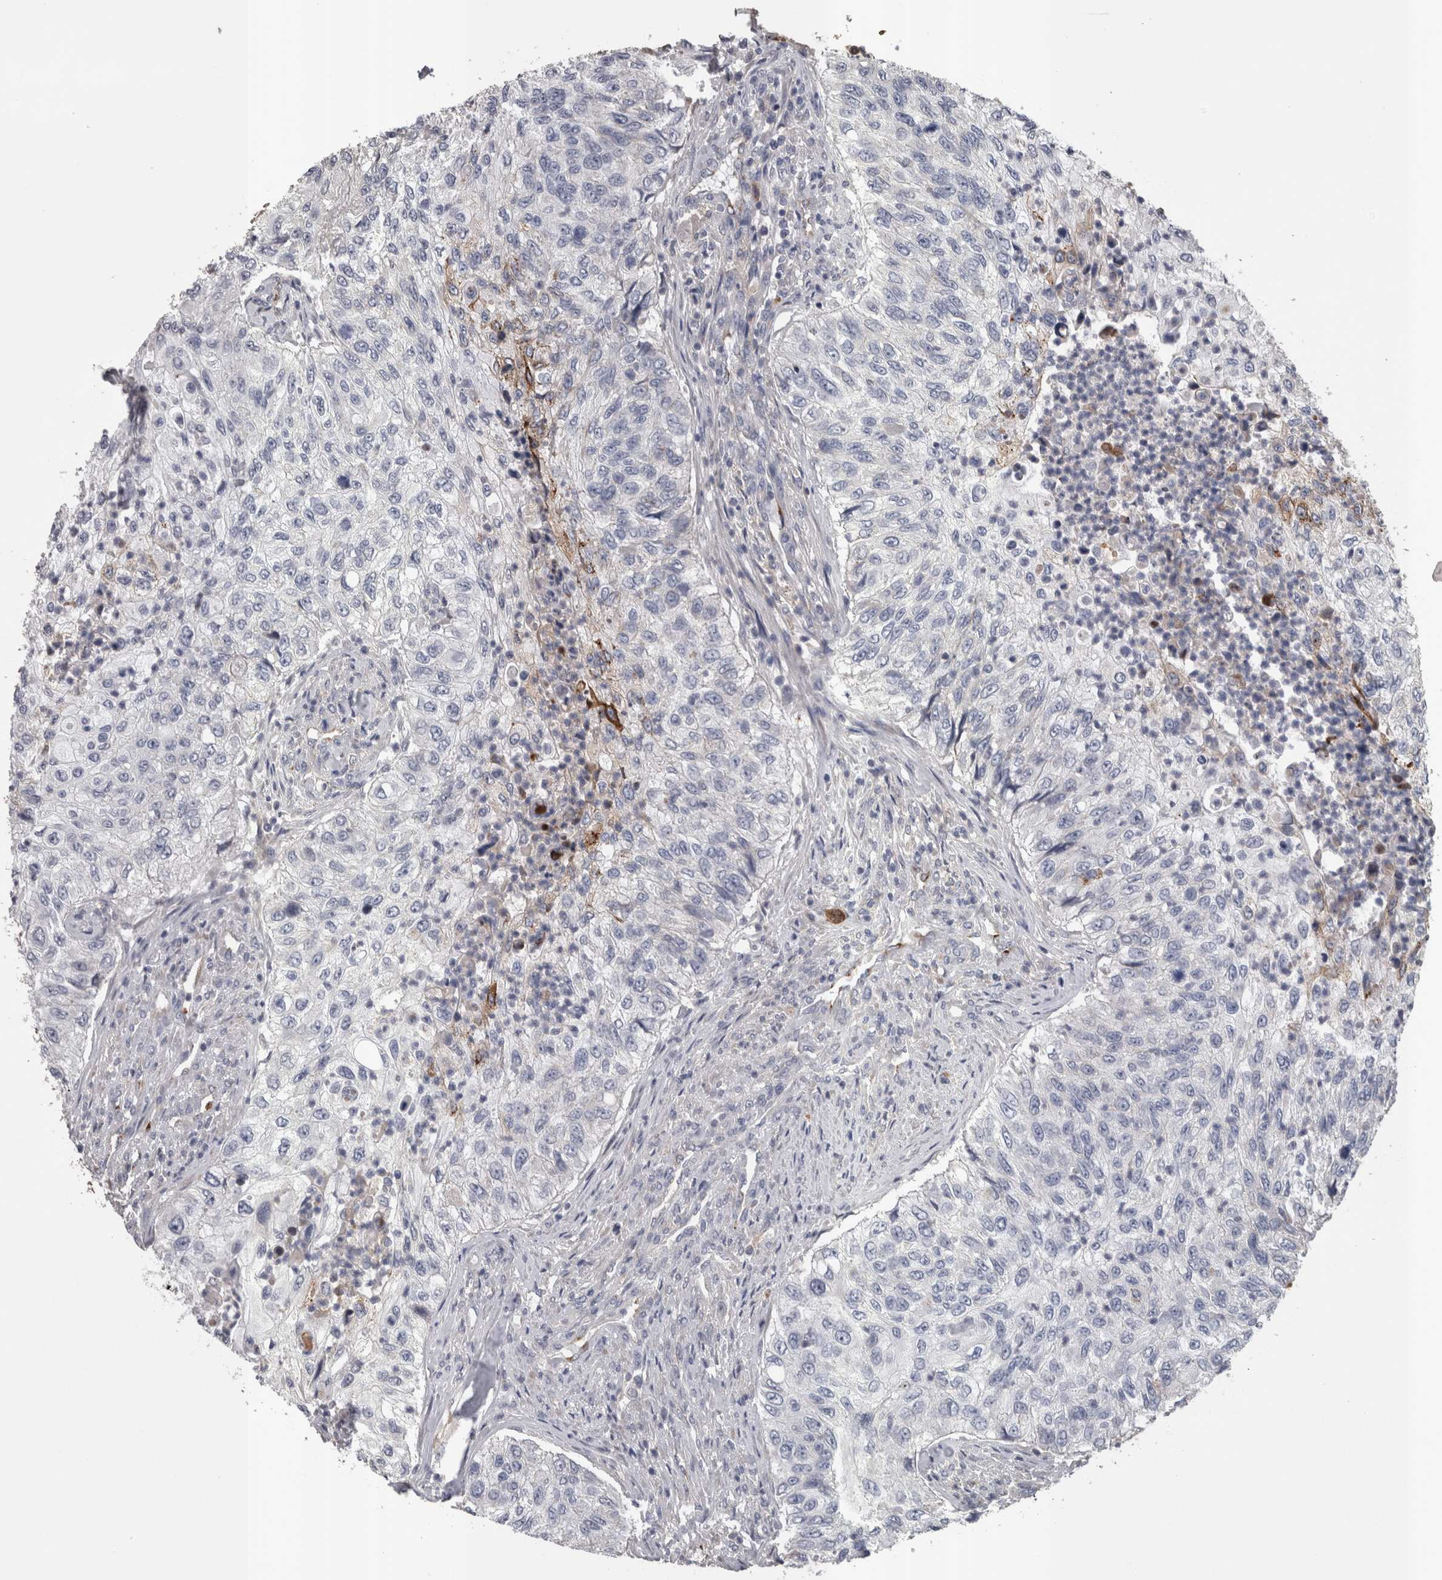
{"staining": {"intensity": "negative", "quantity": "none", "location": "none"}, "tissue": "urothelial cancer", "cell_type": "Tumor cells", "image_type": "cancer", "snomed": [{"axis": "morphology", "description": "Urothelial carcinoma, High grade"}, {"axis": "topography", "description": "Urinary bladder"}], "caption": "Immunohistochemistry image of human urothelial cancer stained for a protein (brown), which demonstrates no expression in tumor cells.", "gene": "STC1", "patient": {"sex": "female", "age": 60}}